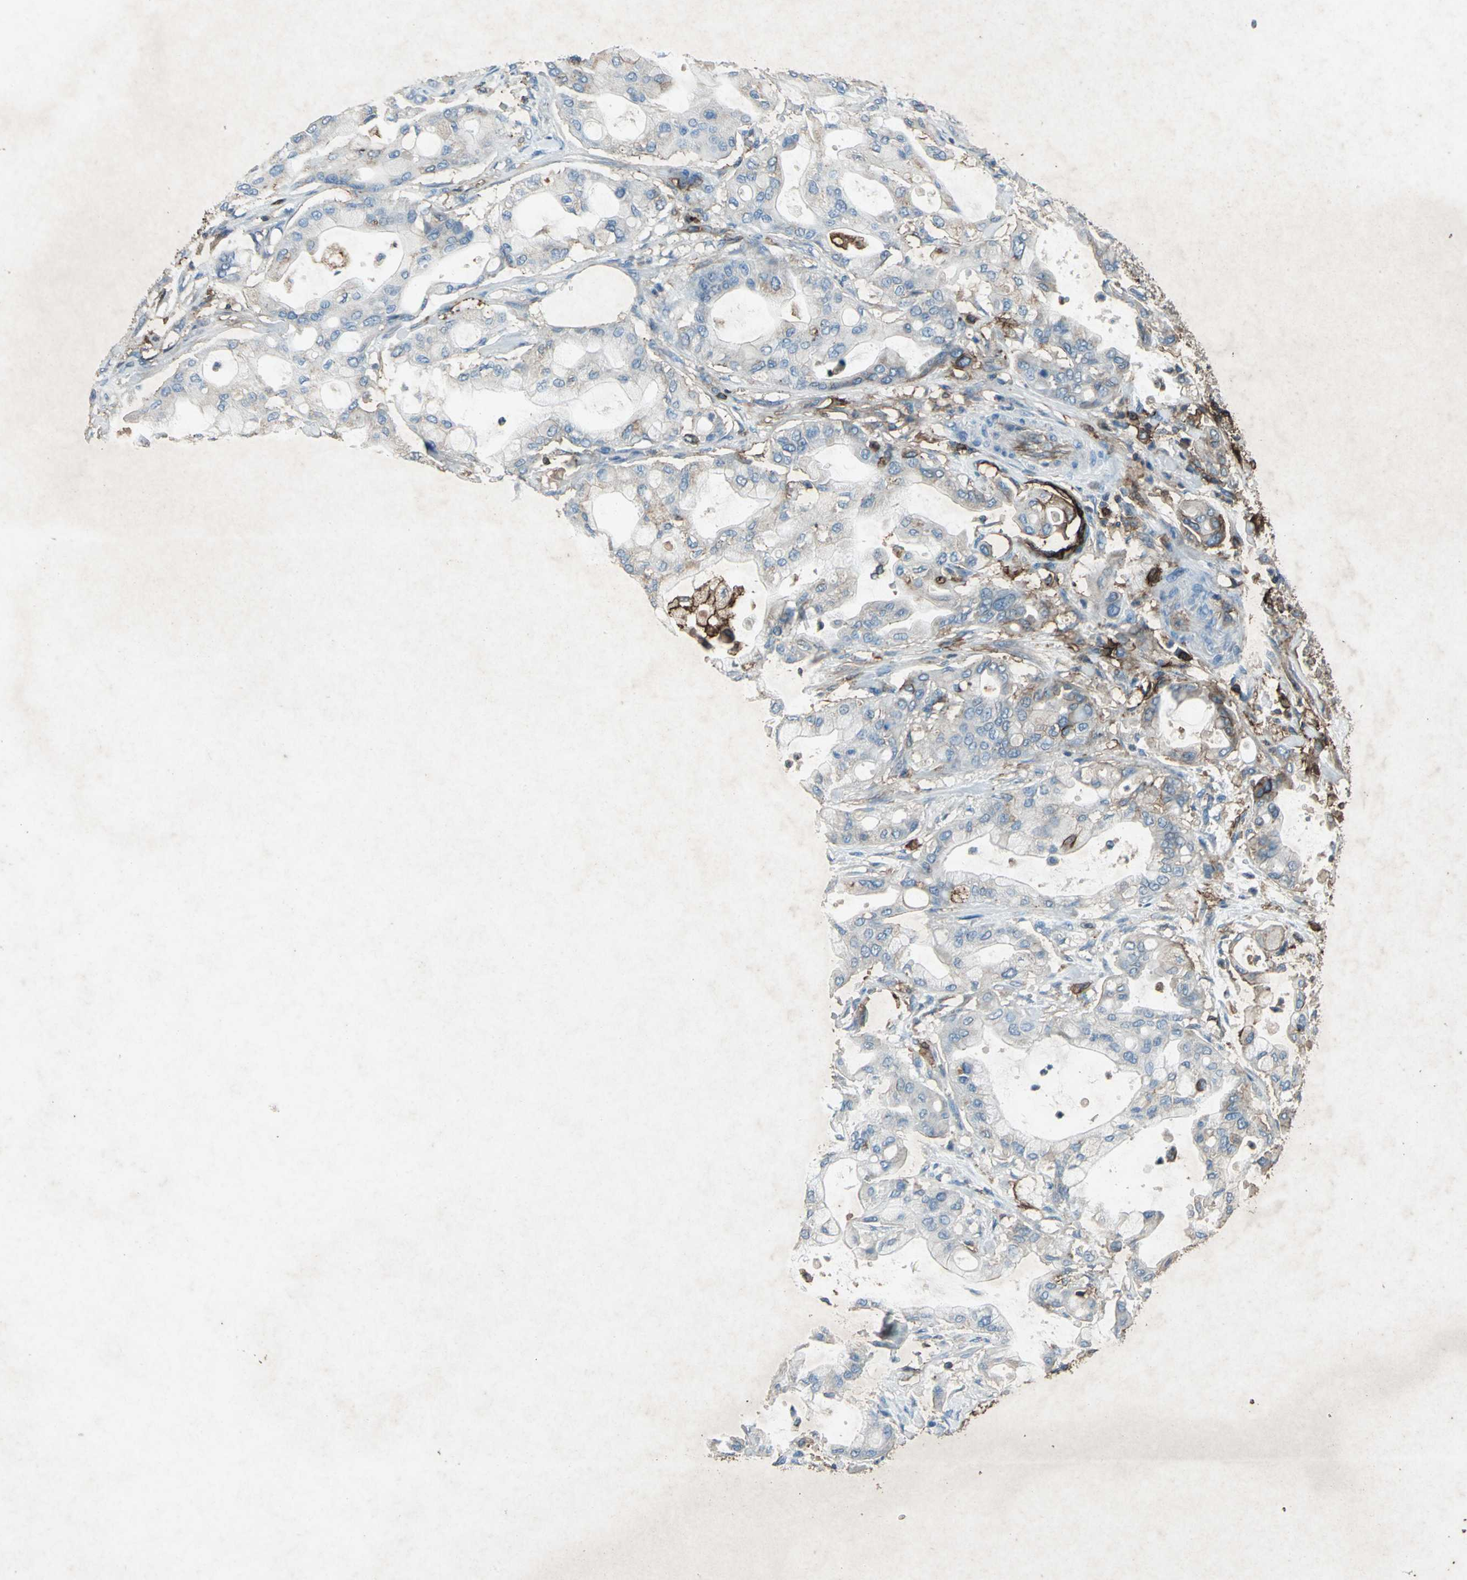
{"staining": {"intensity": "weak", "quantity": "25%-75%", "location": "cytoplasmic/membranous"}, "tissue": "pancreatic cancer", "cell_type": "Tumor cells", "image_type": "cancer", "snomed": [{"axis": "morphology", "description": "Adenocarcinoma, NOS"}, {"axis": "morphology", "description": "Adenocarcinoma, metastatic, NOS"}, {"axis": "topography", "description": "Lymph node"}, {"axis": "topography", "description": "Pancreas"}, {"axis": "topography", "description": "Duodenum"}], "caption": "Tumor cells show weak cytoplasmic/membranous staining in approximately 25%-75% of cells in pancreatic adenocarcinoma.", "gene": "CCR6", "patient": {"sex": "female", "age": 64}}